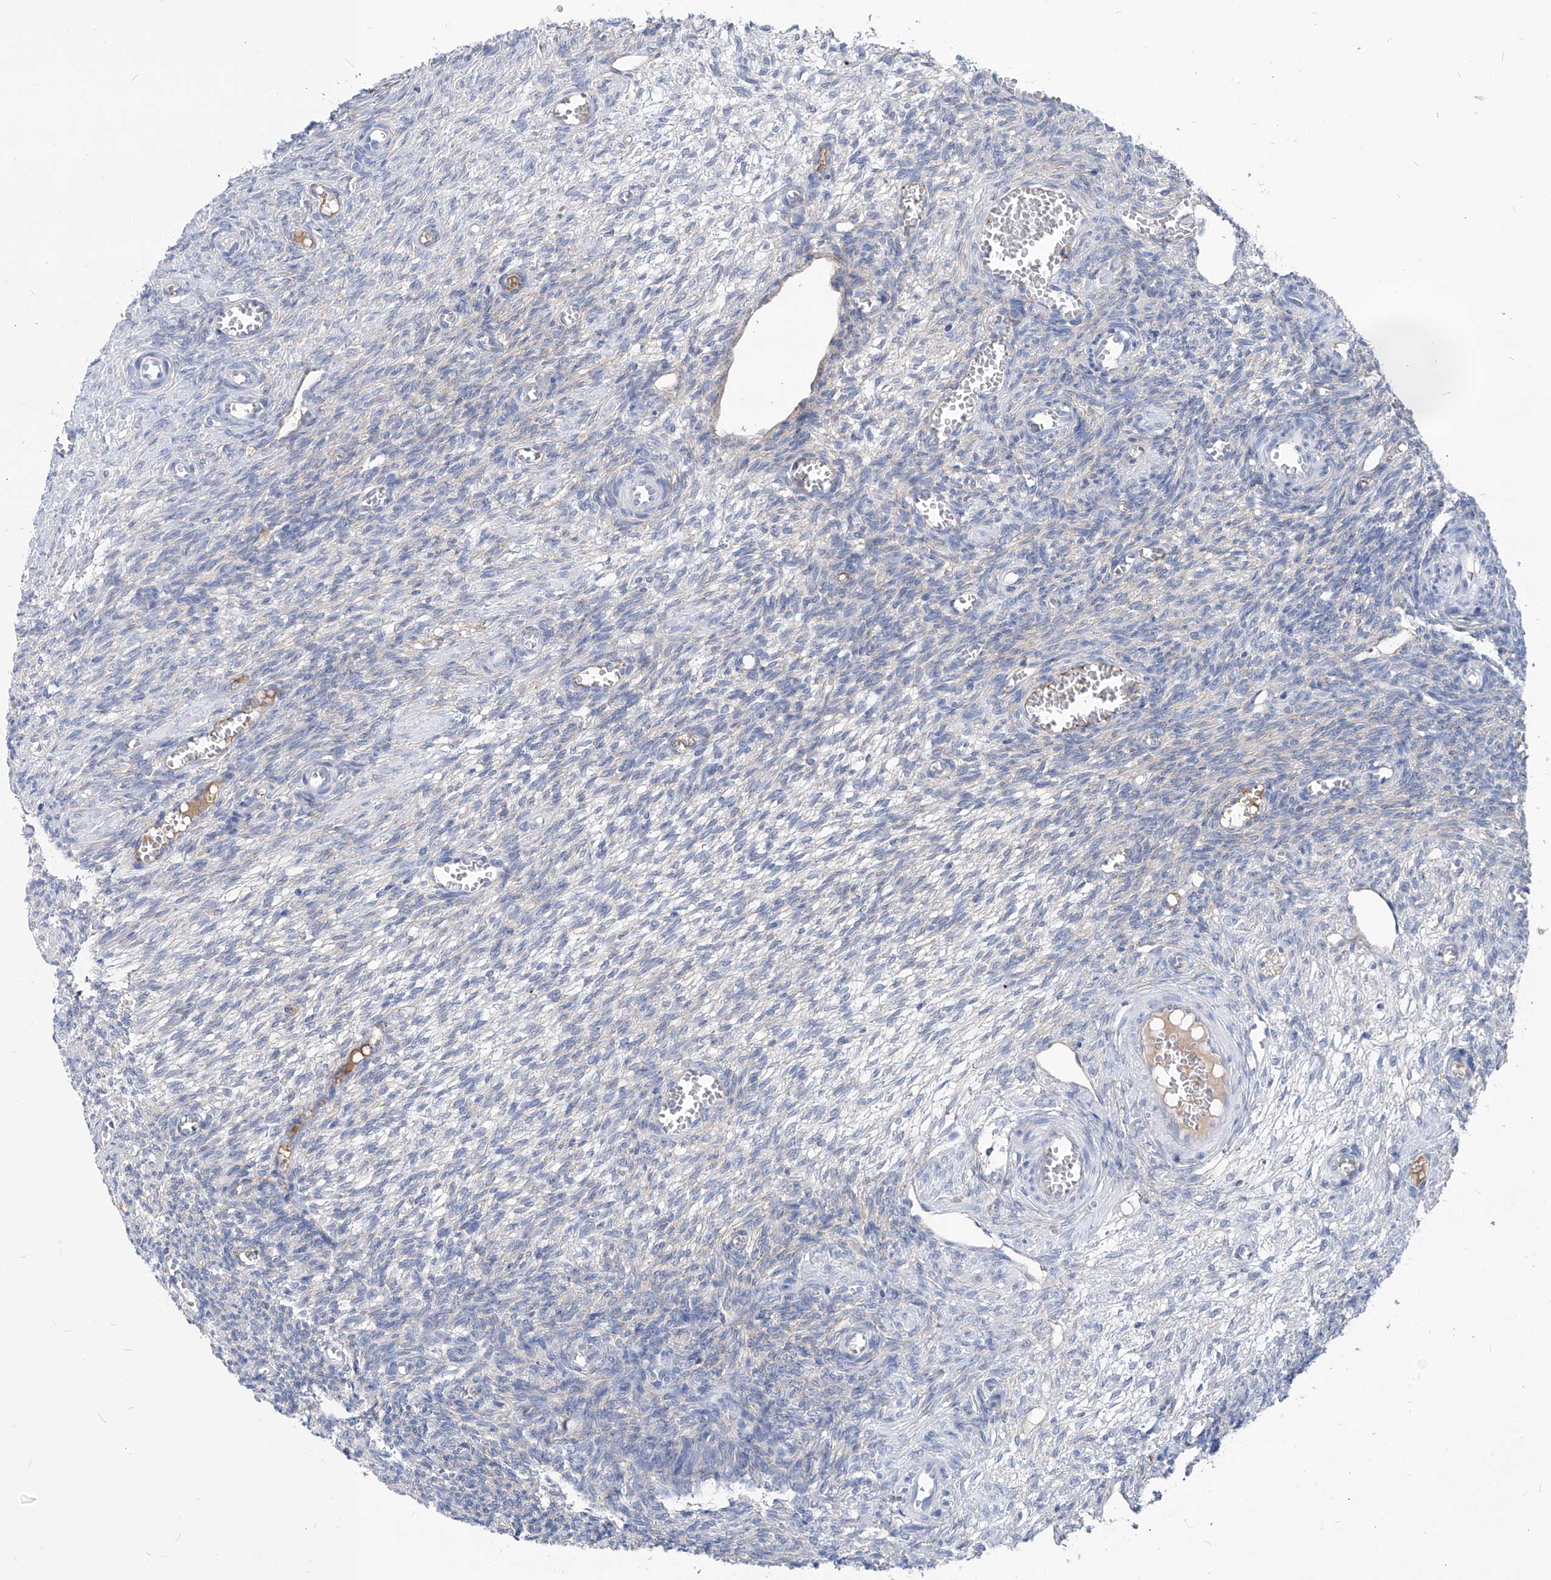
{"staining": {"intensity": "negative", "quantity": "none", "location": "none"}, "tissue": "ovary", "cell_type": "Ovarian stroma cells", "image_type": "normal", "snomed": [{"axis": "morphology", "description": "Normal tissue, NOS"}, {"axis": "topography", "description": "Ovary"}], "caption": "IHC histopathology image of benign human ovary stained for a protein (brown), which demonstrates no positivity in ovarian stroma cells.", "gene": "AKAP10", "patient": {"sex": "female", "age": 27}}